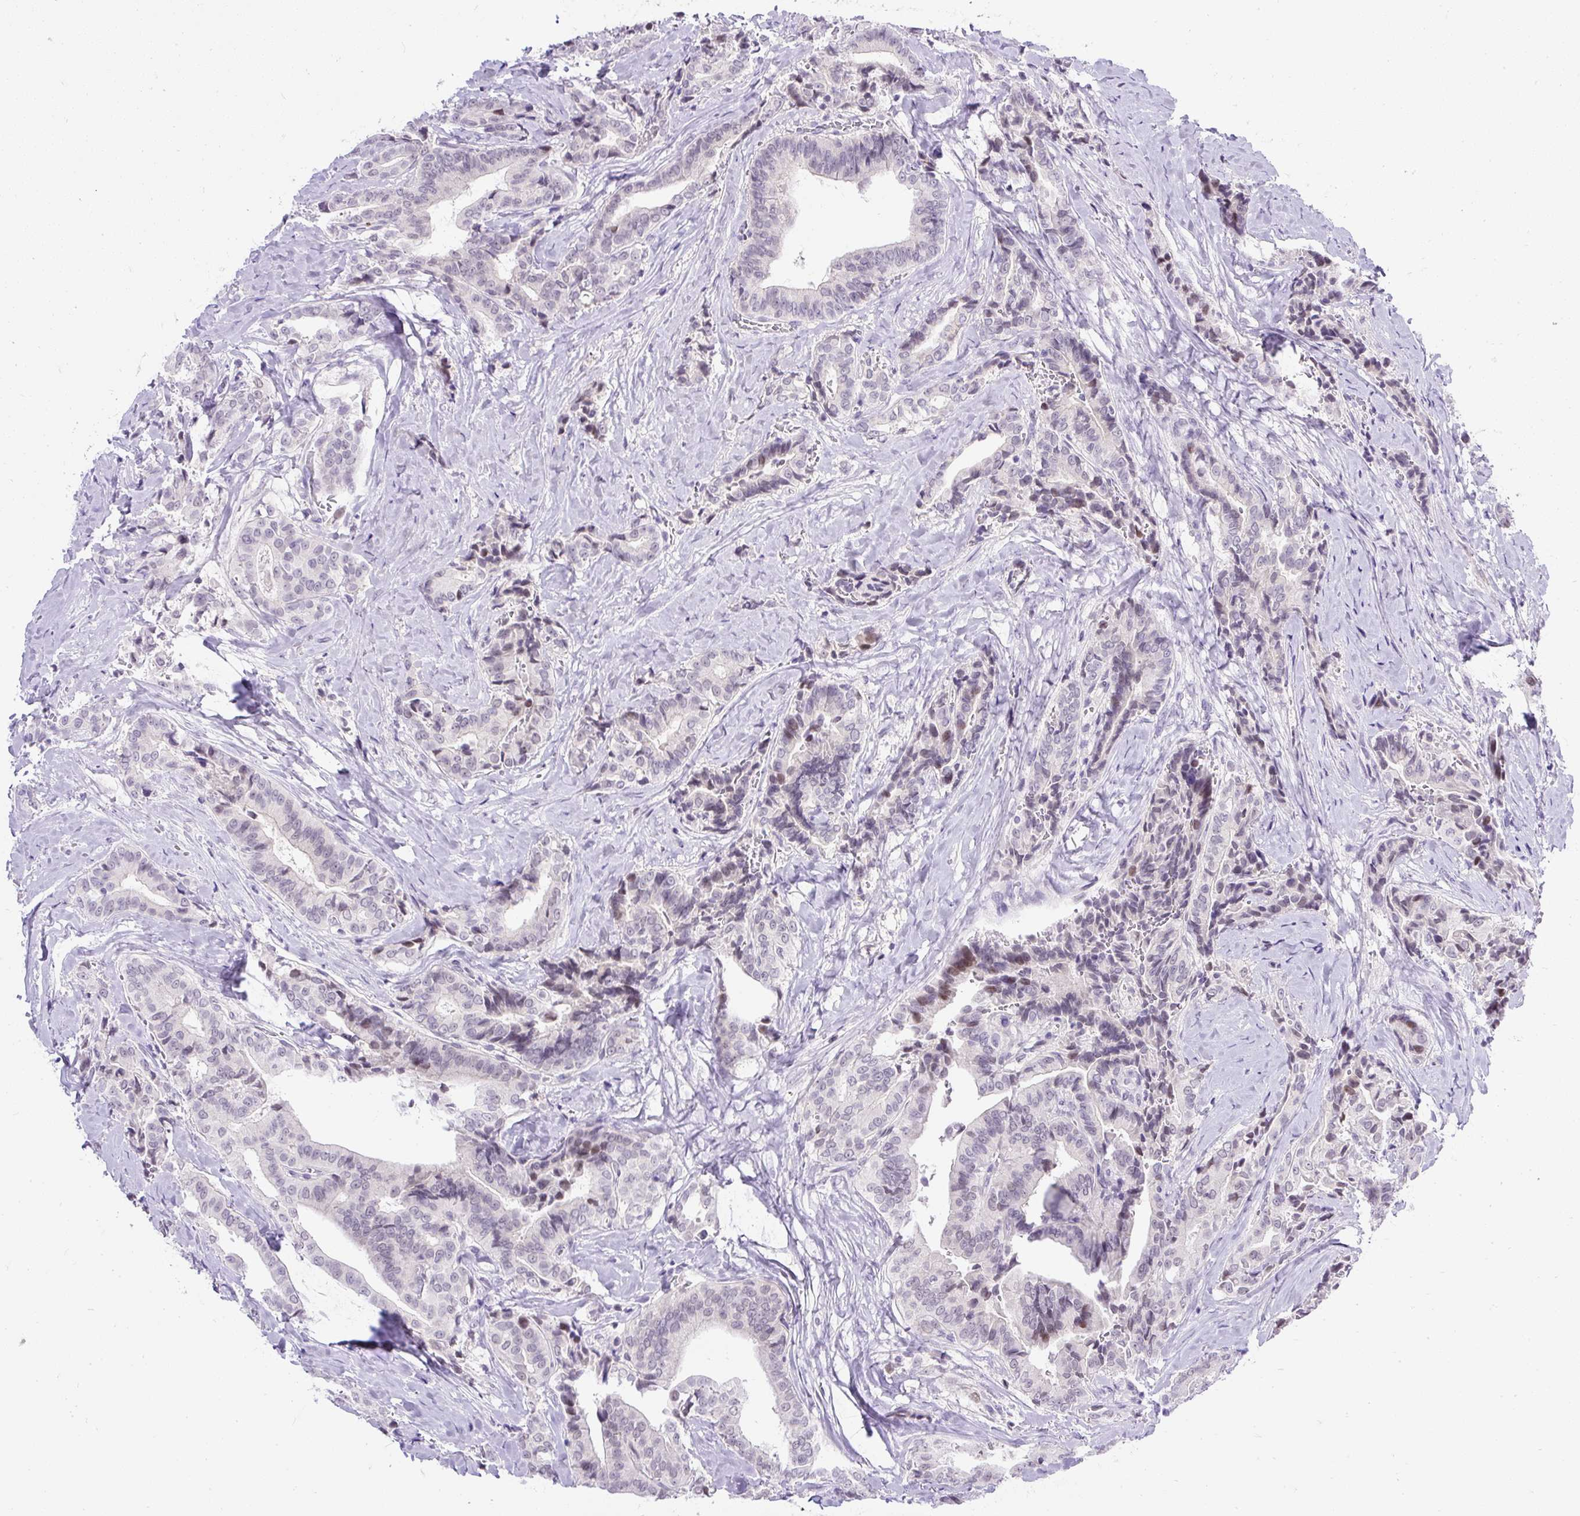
{"staining": {"intensity": "moderate", "quantity": "<25%", "location": "nuclear"}, "tissue": "thyroid cancer", "cell_type": "Tumor cells", "image_type": "cancer", "snomed": [{"axis": "morphology", "description": "Papillary adenocarcinoma, NOS"}, {"axis": "topography", "description": "Thyroid gland"}], "caption": "Immunohistochemistry staining of thyroid papillary adenocarcinoma, which shows low levels of moderate nuclear expression in about <25% of tumor cells indicating moderate nuclear protein expression. The staining was performed using DAB (brown) for protein detection and nuclei were counterstained in hematoxylin (blue).", "gene": "WNT10B", "patient": {"sex": "male", "age": 61}}